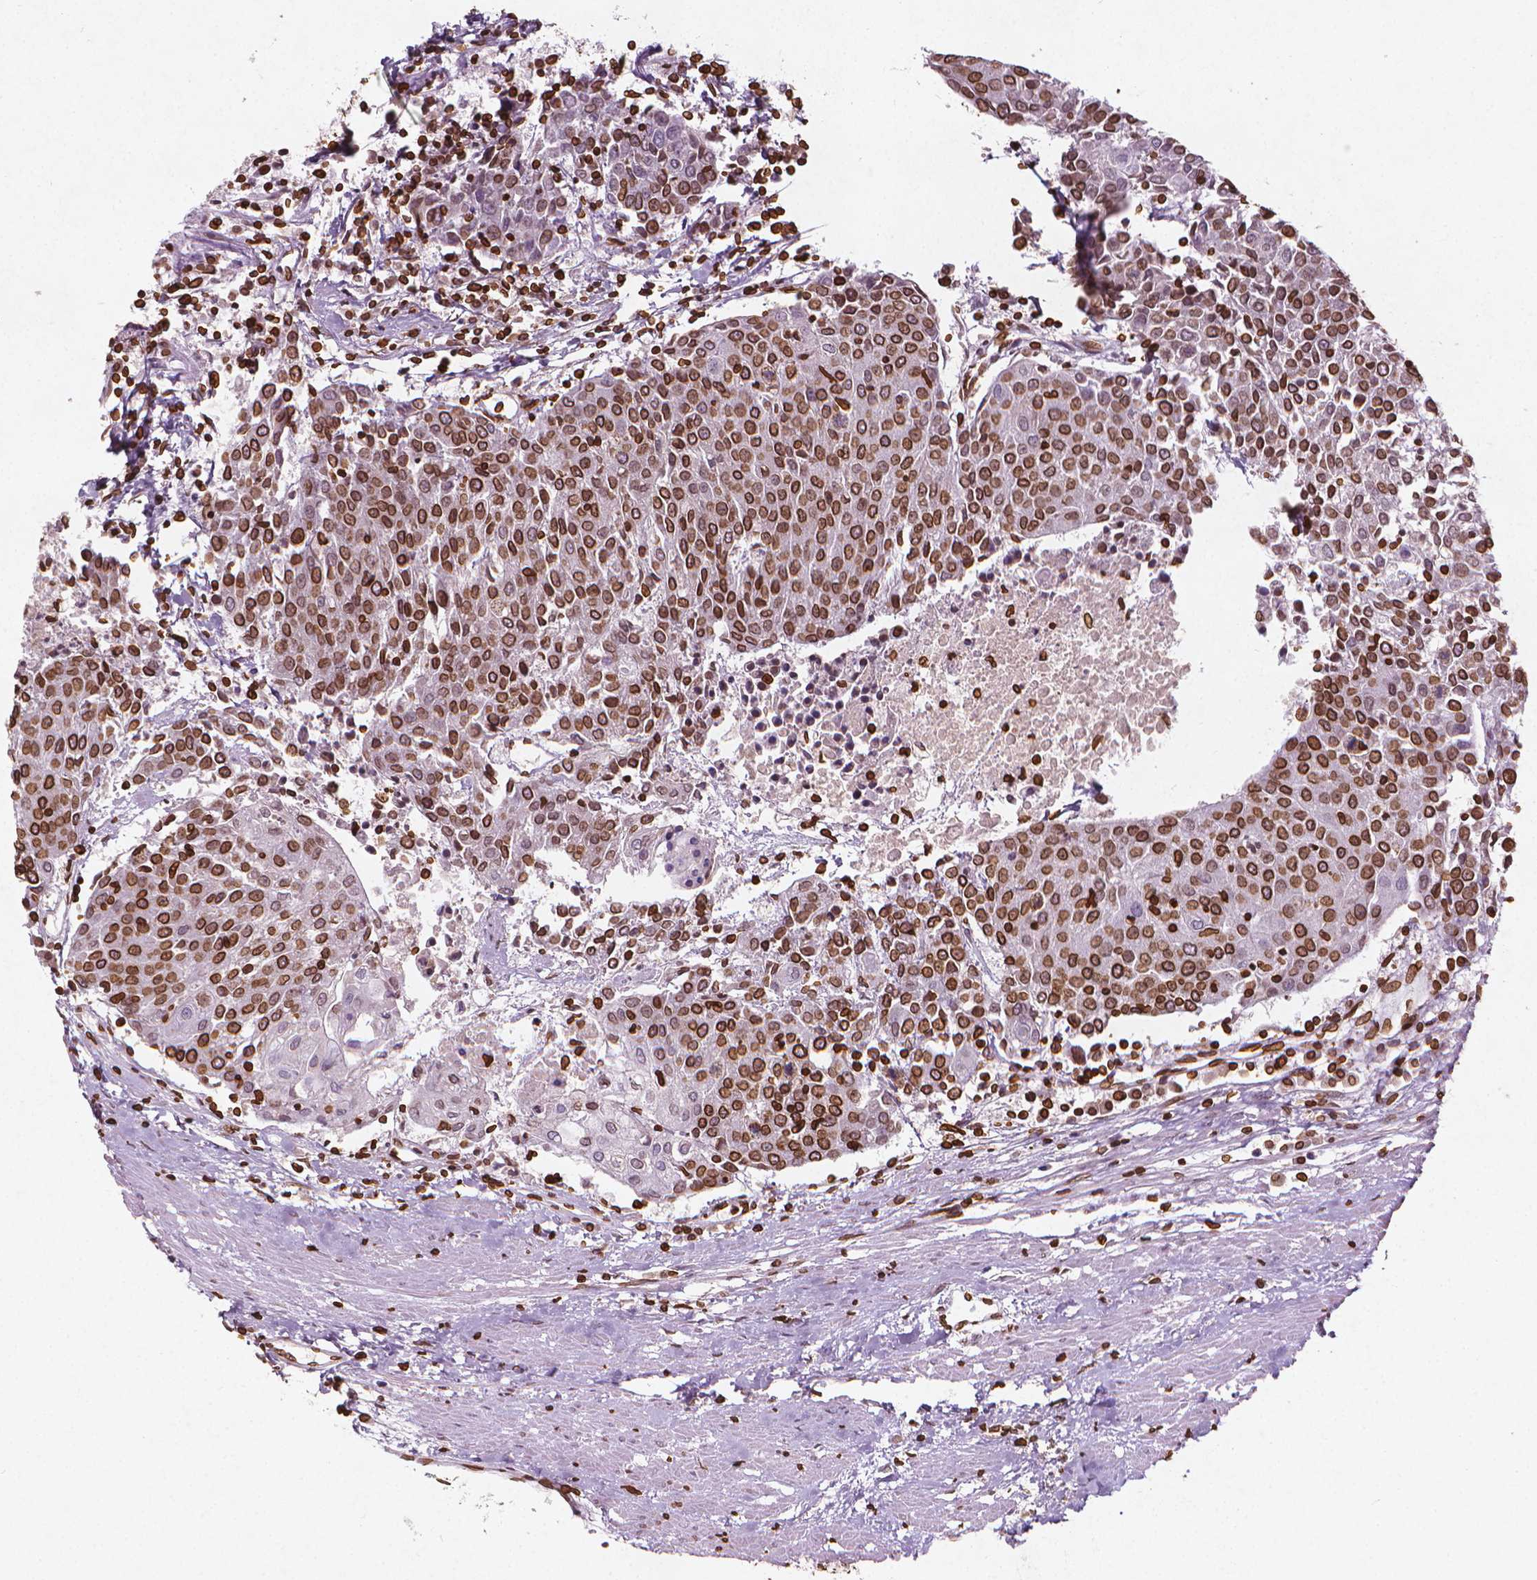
{"staining": {"intensity": "strong", "quantity": ">75%", "location": "cytoplasmic/membranous,nuclear"}, "tissue": "urothelial cancer", "cell_type": "Tumor cells", "image_type": "cancer", "snomed": [{"axis": "morphology", "description": "Urothelial carcinoma, High grade"}, {"axis": "topography", "description": "Urinary bladder"}], "caption": "The immunohistochemical stain labels strong cytoplasmic/membranous and nuclear positivity in tumor cells of urothelial cancer tissue.", "gene": "LMNB1", "patient": {"sex": "female", "age": 85}}